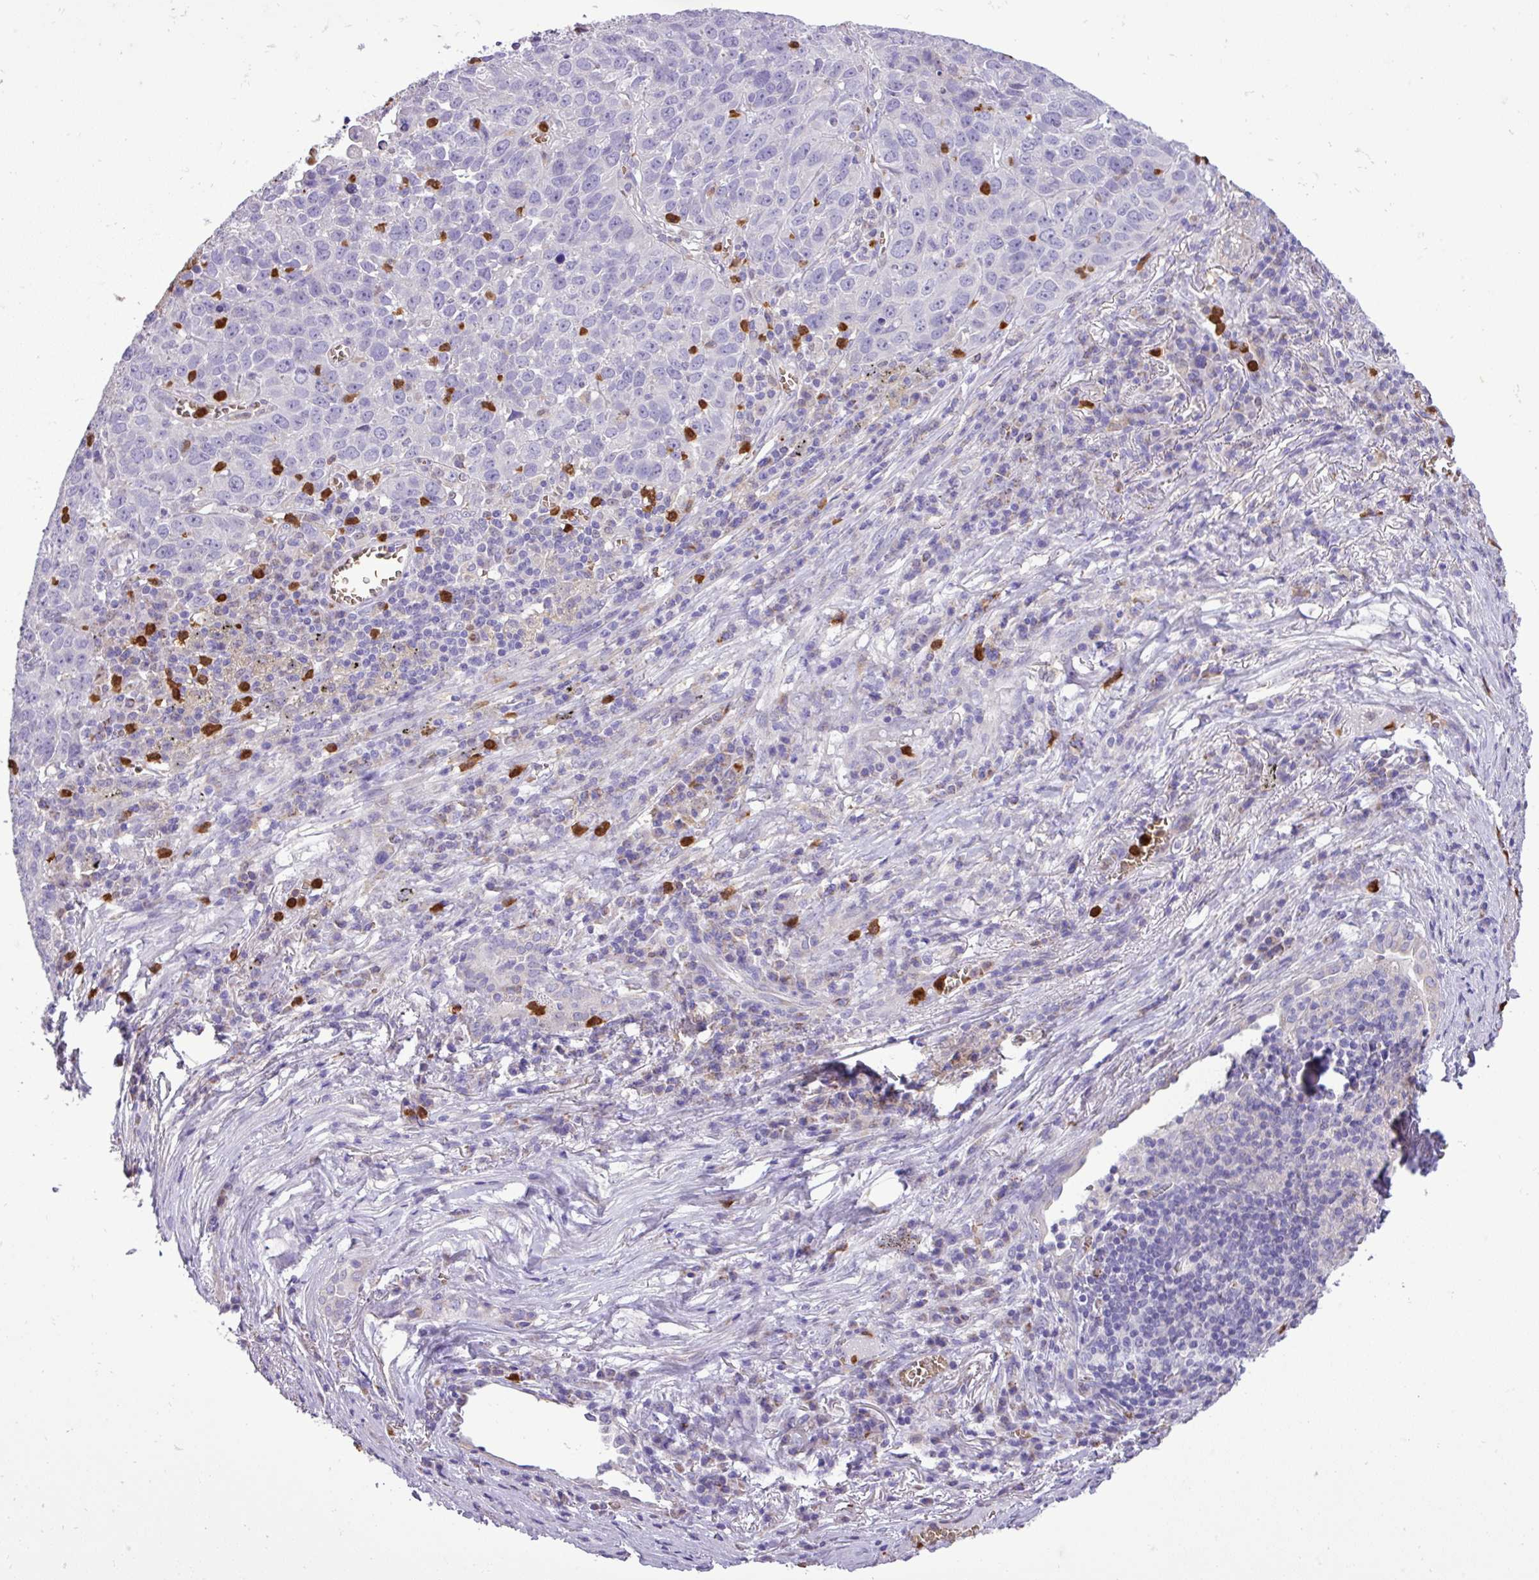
{"staining": {"intensity": "negative", "quantity": "none", "location": "none"}, "tissue": "lung cancer", "cell_type": "Tumor cells", "image_type": "cancer", "snomed": [{"axis": "morphology", "description": "Squamous cell carcinoma, NOS"}, {"axis": "topography", "description": "Lung"}], "caption": "Lung cancer stained for a protein using IHC displays no positivity tumor cells.", "gene": "MGAT4B", "patient": {"sex": "male", "age": 76}}